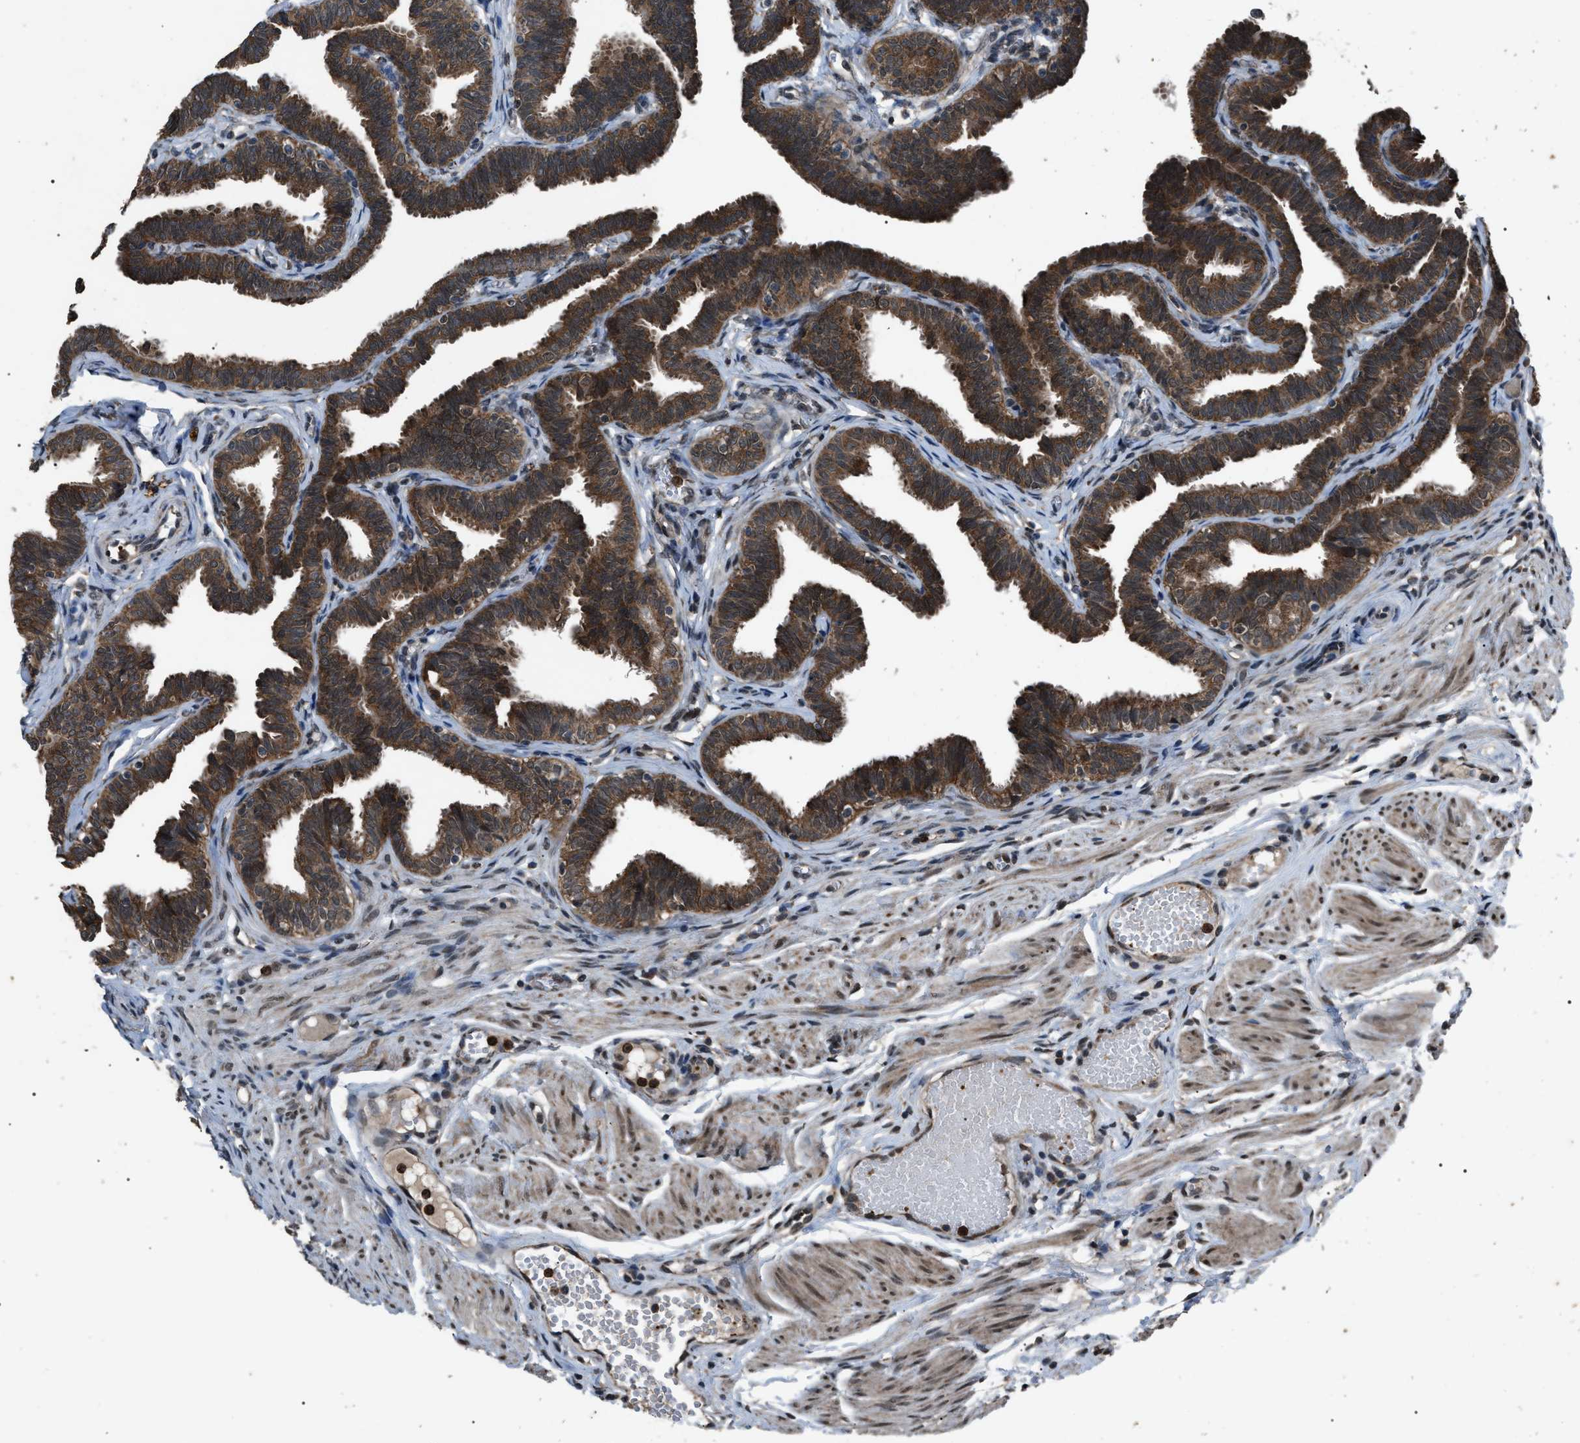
{"staining": {"intensity": "strong", "quantity": ">75%", "location": "cytoplasmic/membranous"}, "tissue": "fallopian tube", "cell_type": "Glandular cells", "image_type": "normal", "snomed": [{"axis": "morphology", "description": "Normal tissue, NOS"}, {"axis": "topography", "description": "Fallopian tube"}, {"axis": "topography", "description": "Ovary"}], "caption": "Immunohistochemistry photomicrograph of normal human fallopian tube stained for a protein (brown), which reveals high levels of strong cytoplasmic/membranous positivity in approximately >75% of glandular cells.", "gene": "ZFAND2A", "patient": {"sex": "female", "age": 23}}